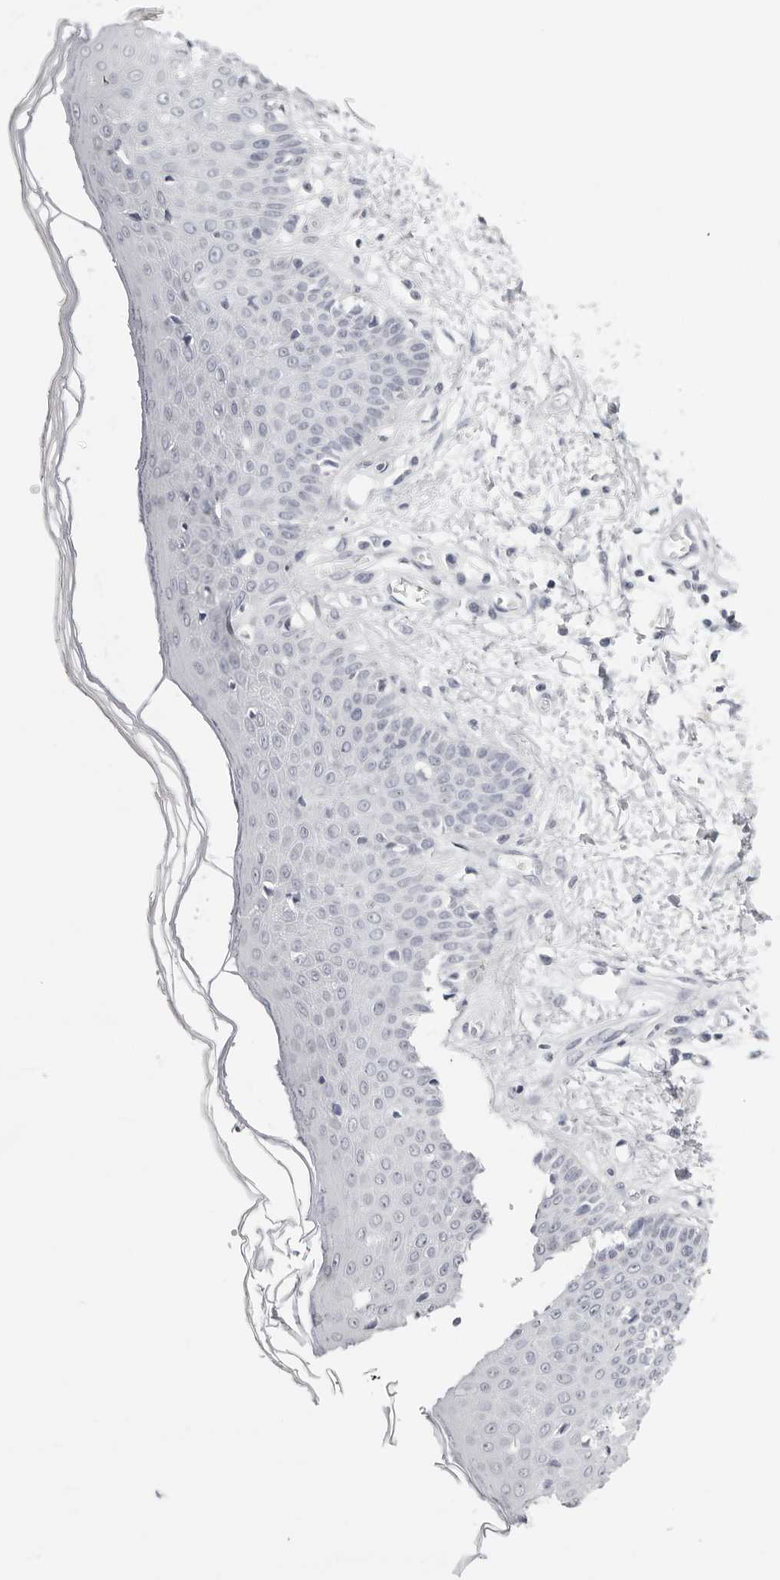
{"staining": {"intensity": "negative", "quantity": "none", "location": "none"}, "tissue": "skin", "cell_type": "Fibroblasts", "image_type": "normal", "snomed": [{"axis": "morphology", "description": "Normal tissue, NOS"}, {"axis": "morphology", "description": "Inflammation, NOS"}, {"axis": "topography", "description": "Skin"}], "caption": "High power microscopy histopathology image of an immunohistochemistry image of normal skin, revealing no significant positivity in fibroblasts.", "gene": "AGMAT", "patient": {"sex": "female", "age": 44}}